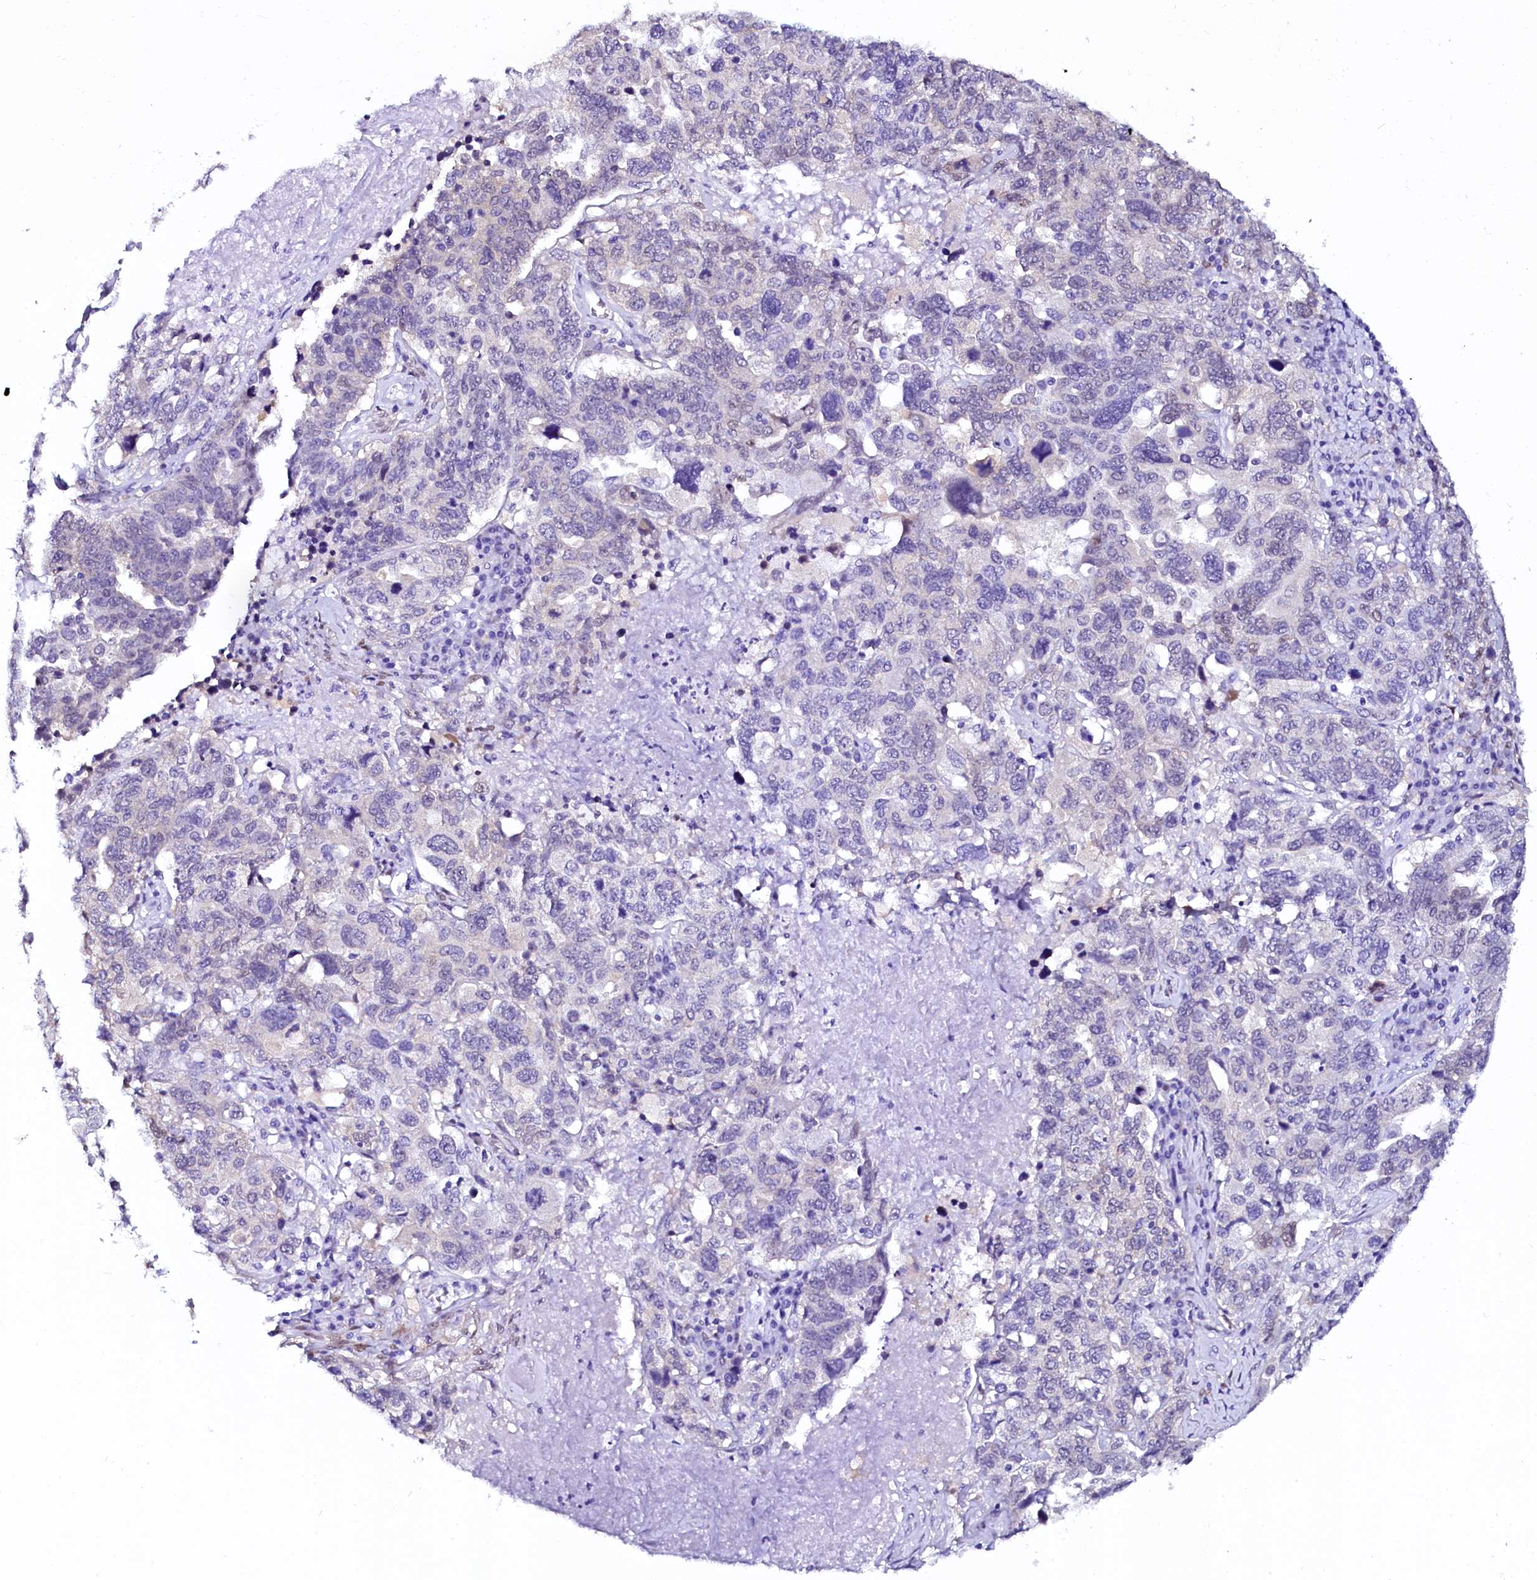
{"staining": {"intensity": "negative", "quantity": "none", "location": "none"}, "tissue": "ovarian cancer", "cell_type": "Tumor cells", "image_type": "cancer", "snomed": [{"axis": "morphology", "description": "Carcinoma, endometroid"}, {"axis": "topography", "description": "Ovary"}], "caption": "Human endometroid carcinoma (ovarian) stained for a protein using immunohistochemistry (IHC) demonstrates no positivity in tumor cells.", "gene": "SORD", "patient": {"sex": "female", "age": 62}}